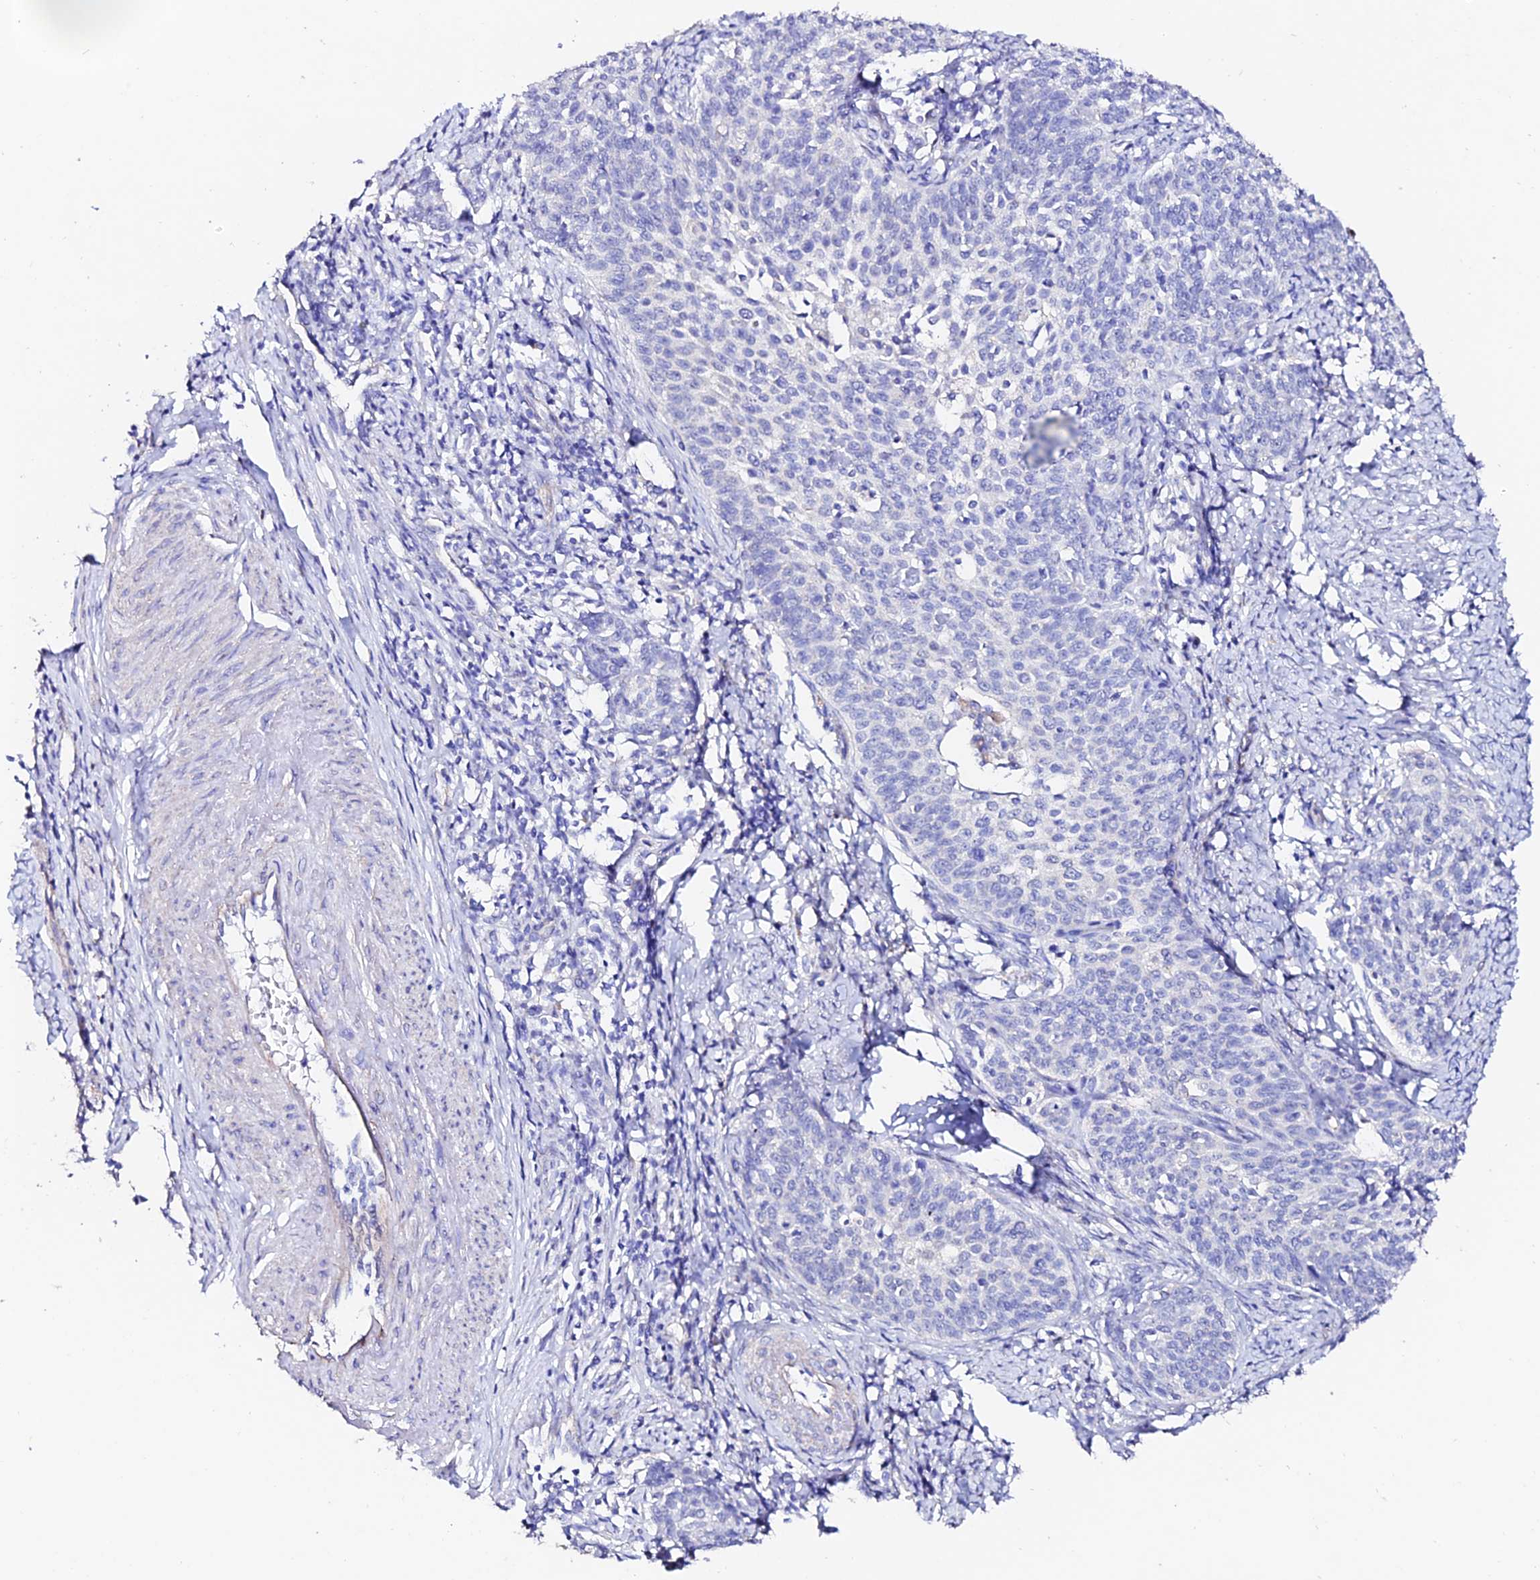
{"staining": {"intensity": "negative", "quantity": "none", "location": "none"}, "tissue": "cervical cancer", "cell_type": "Tumor cells", "image_type": "cancer", "snomed": [{"axis": "morphology", "description": "Squamous cell carcinoma, NOS"}, {"axis": "topography", "description": "Cervix"}], "caption": "Tumor cells show no significant protein expression in cervical cancer (squamous cell carcinoma).", "gene": "ESM1", "patient": {"sex": "female", "age": 39}}